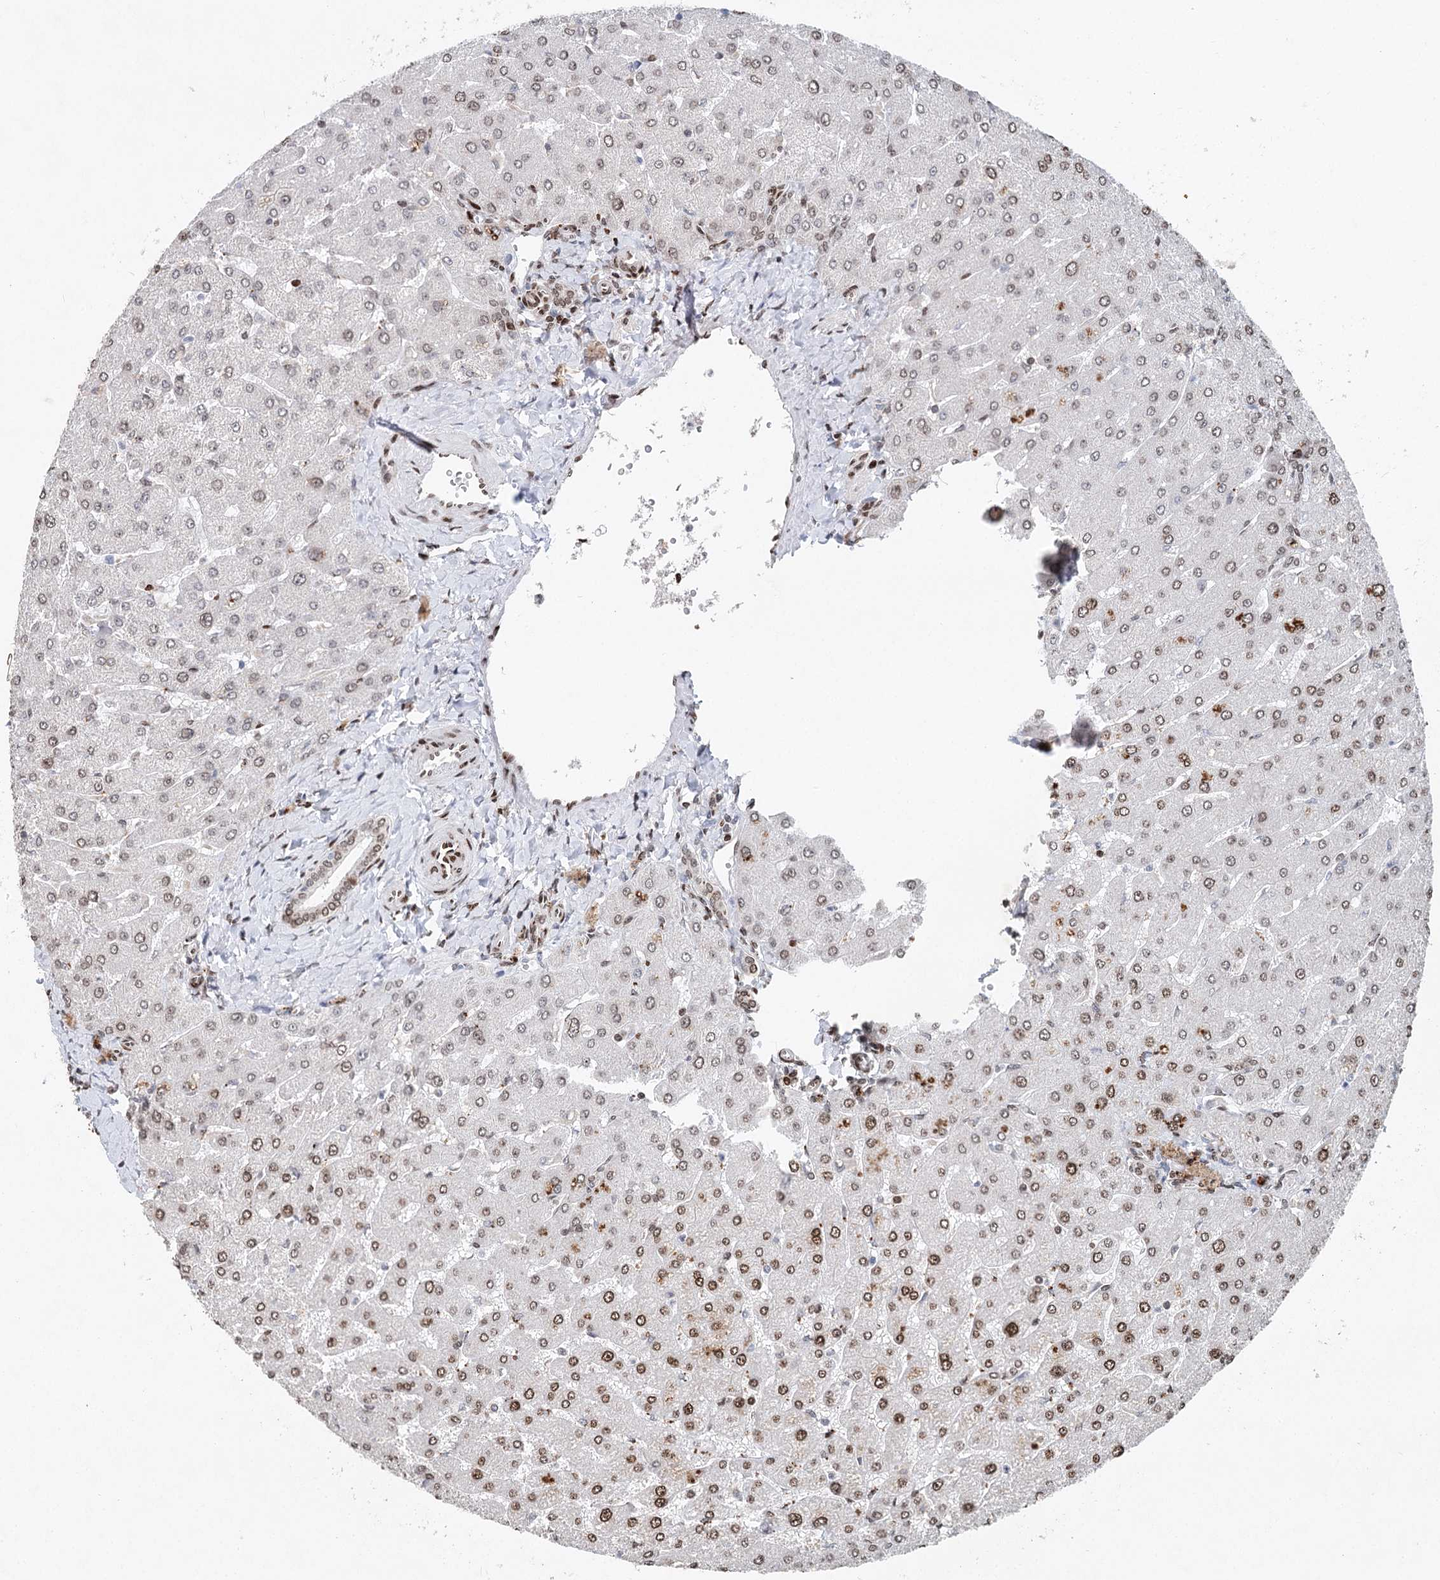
{"staining": {"intensity": "weak", "quantity": ">75%", "location": "nuclear"}, "tissue": "liver", "cell_type": "Cholangiocytes", "image_type": "normal", "snomed": [{"axis": "morphology", "description": "Normal tissue, NOS"}, {"axis": "topography", "description": "Liver"}], "caption": "This micrograph exhibits IHC staining of unremarkable liver, with low weak nuclear positivity in about >75% of cholangiocytes.", "gene": "FRMD4A", "patient": {"sex": "male", "age": 55}}